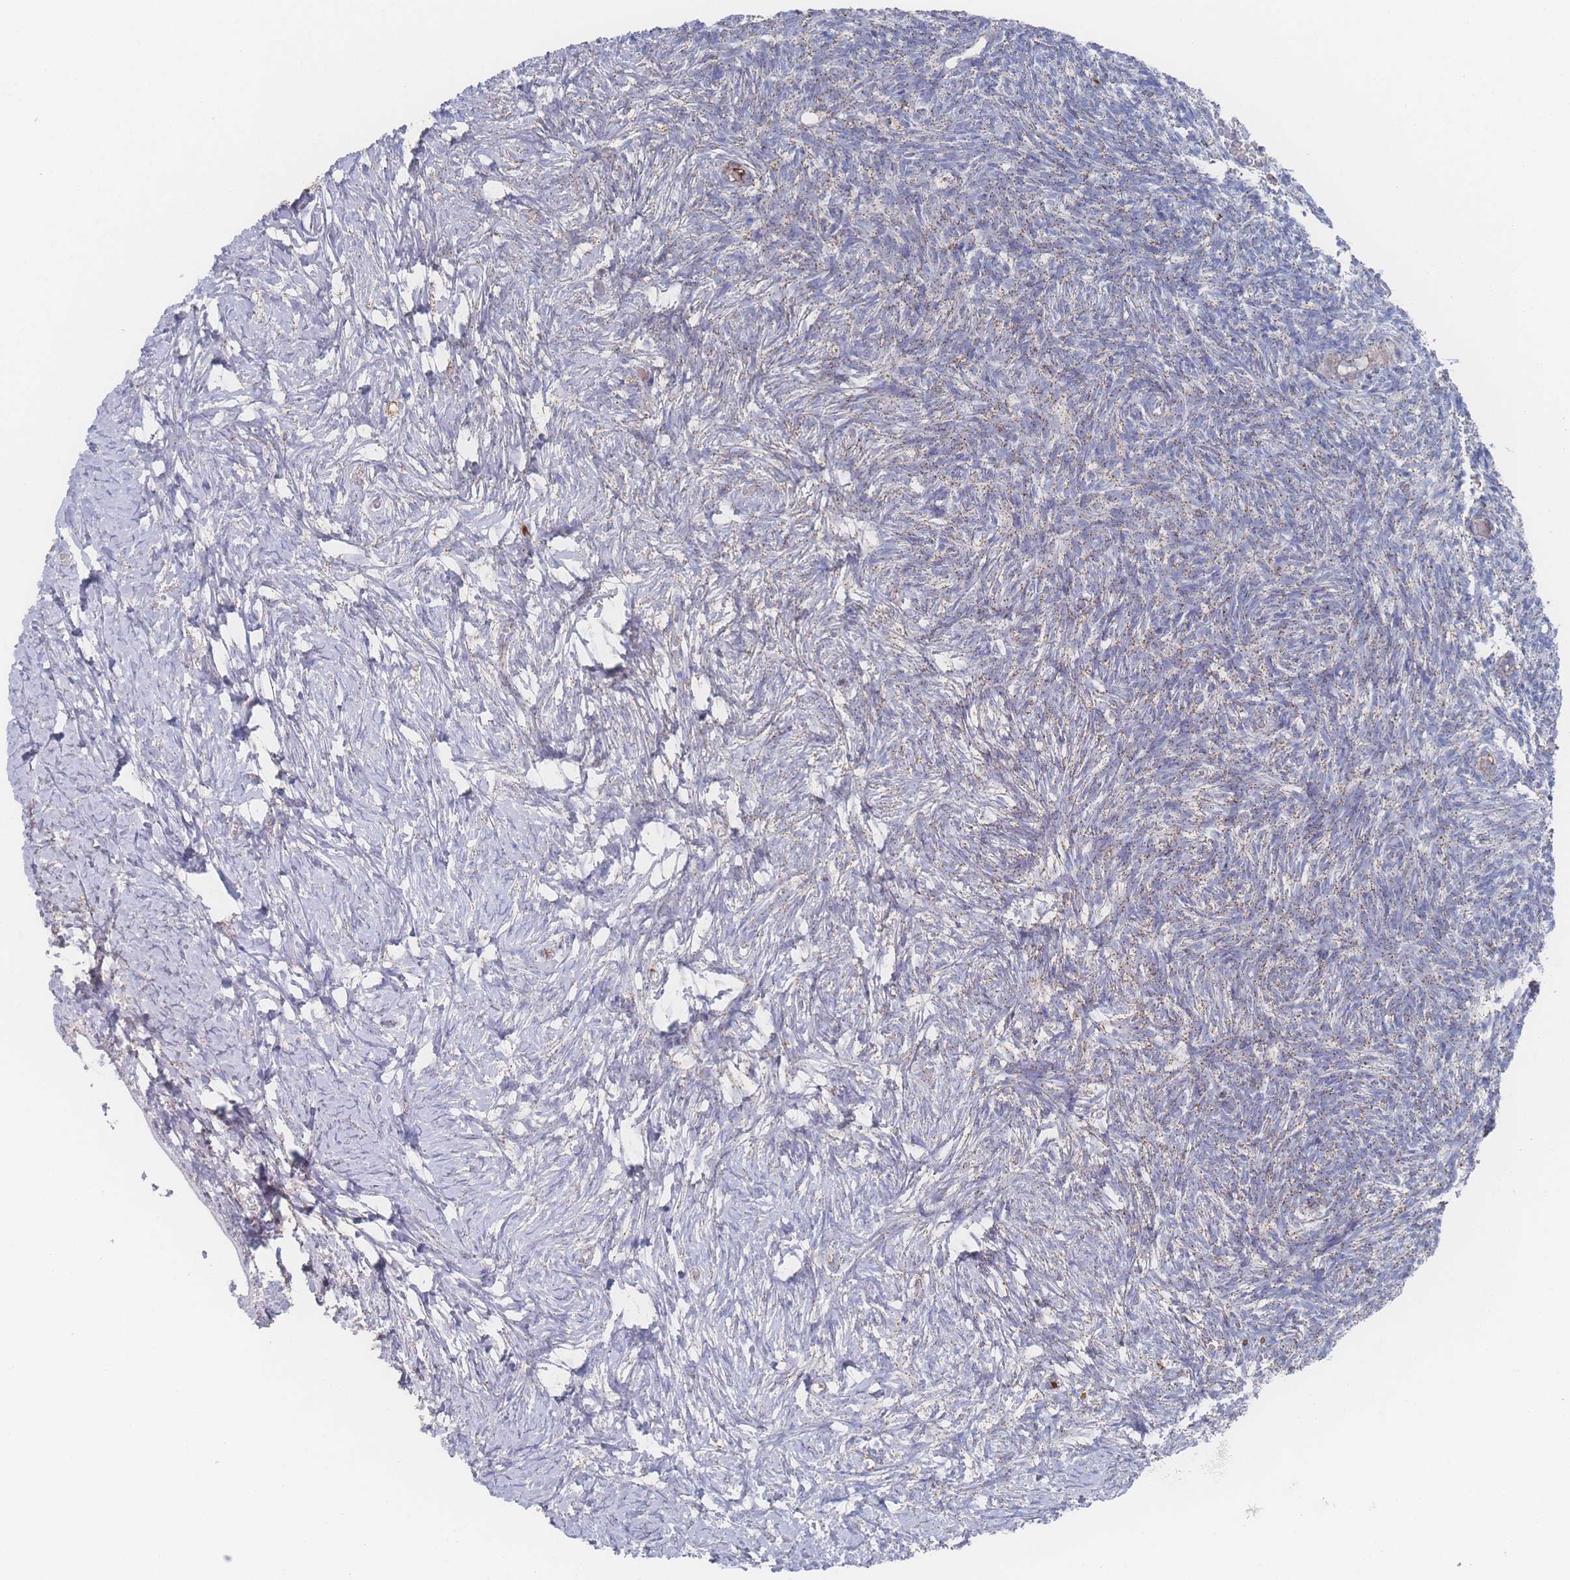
{"staining": {"intensity": "negative", "quantity": "none", "location": "none"}, "tissue": "ovary", "cell_type": "Ovarian stroma cells", "image_type": "normal", "snomed": [{"axis": "morphology", "description": "Normal tissue, NOS"}, {"axis": "topography", "description": "Ovary"}], "caption": "DAB (3,3'-diaminobenzidine) immunohistochemical staining of benign human ovary demonstrates no significant positivity in ovarian stroma cells.", "gene": "PEX14", "patient": {"sex": "female", "age": 39}}